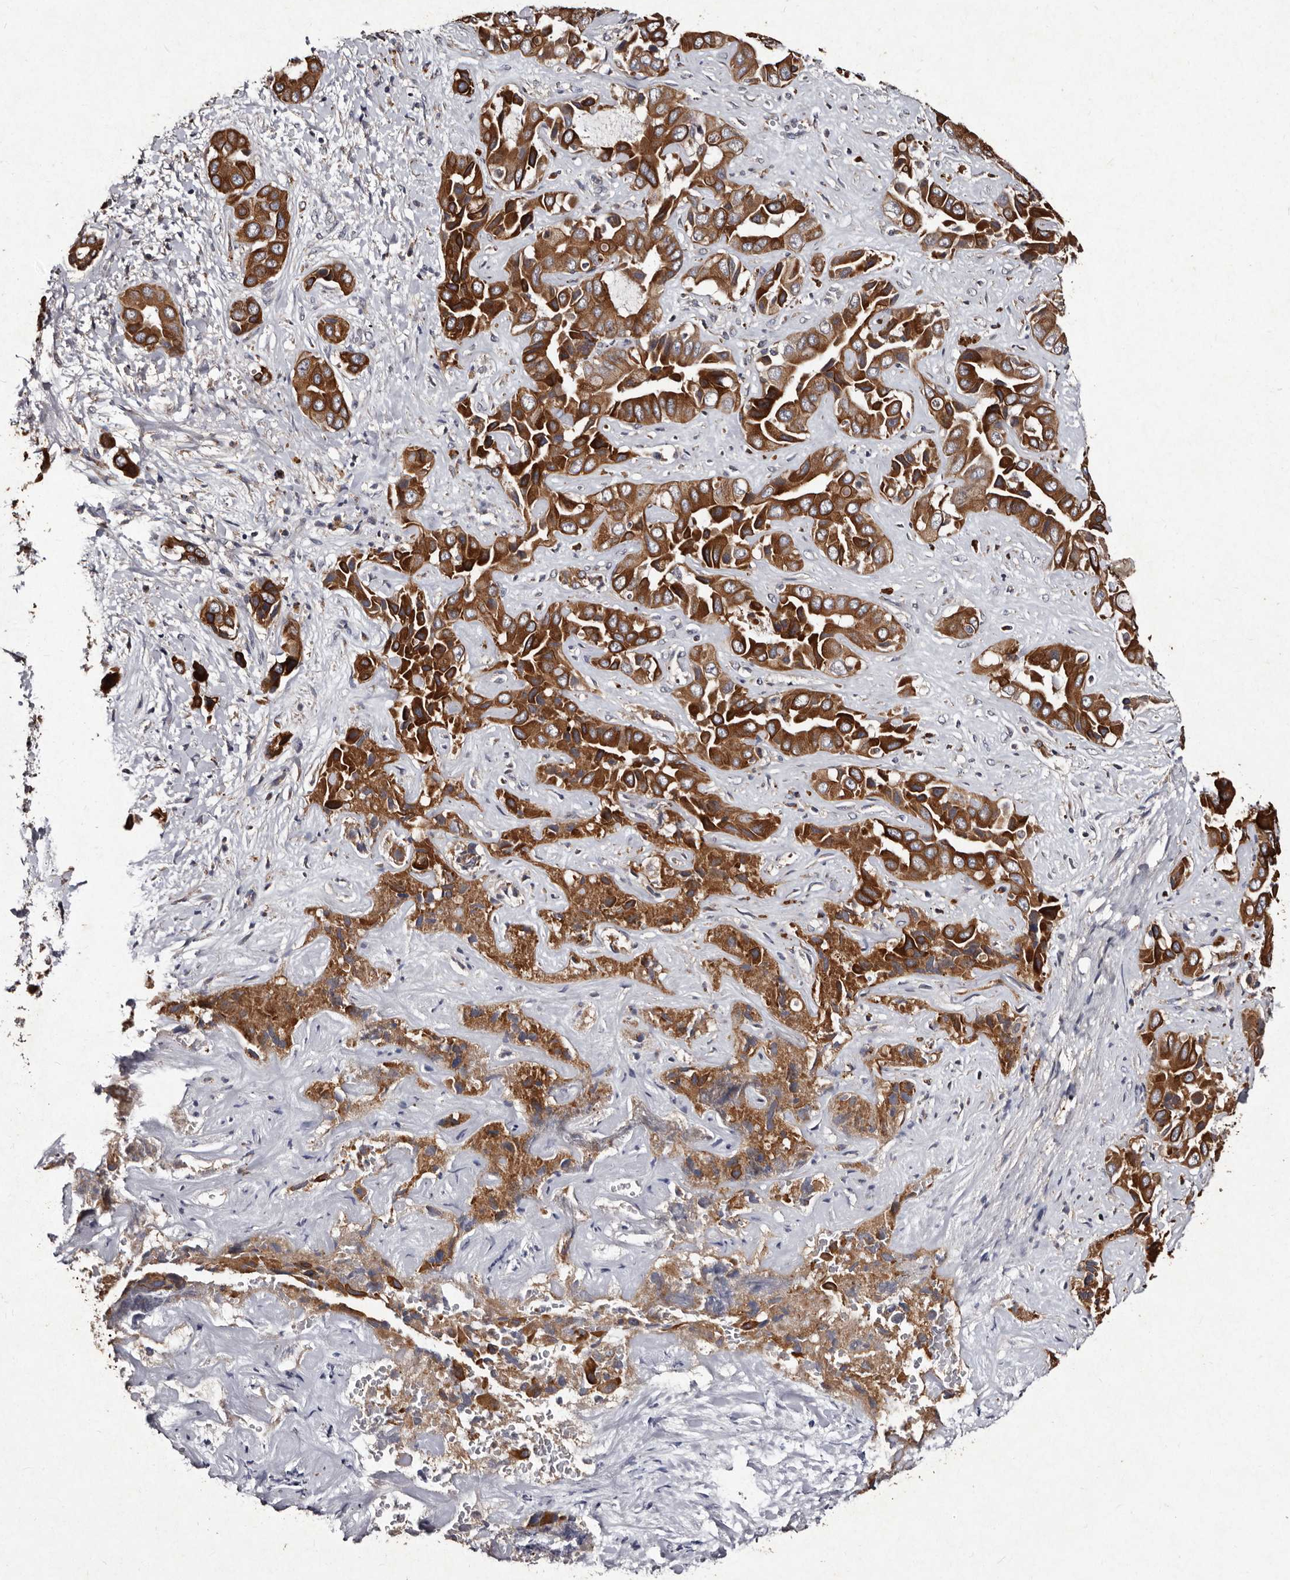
{"staining": {"intensity": "strong", "quantity": ">75%", "location": "cytoplasmic/membranous"}, "tissue": "liver cancer", "cell_type": "Tumor cells", "image_type": "cancer", "snomed": [{"axis": "morphology", "description": "Cholangiocarcinoma"}, {"axis": "topography", "description": "Liver"}], "caption": "Brown immunohistochemical staining in liver cancer (cholangiocarcinoma) shows strong cytoplasmic/membranous staining in about >75% of tumor cells. (DAB (3,3'-diaminobenzidine) IHC, brown staining for protein, blue staining for nuclei).", "gene": "TFB1M", "patient": {"sex": "female", "age": 52}}